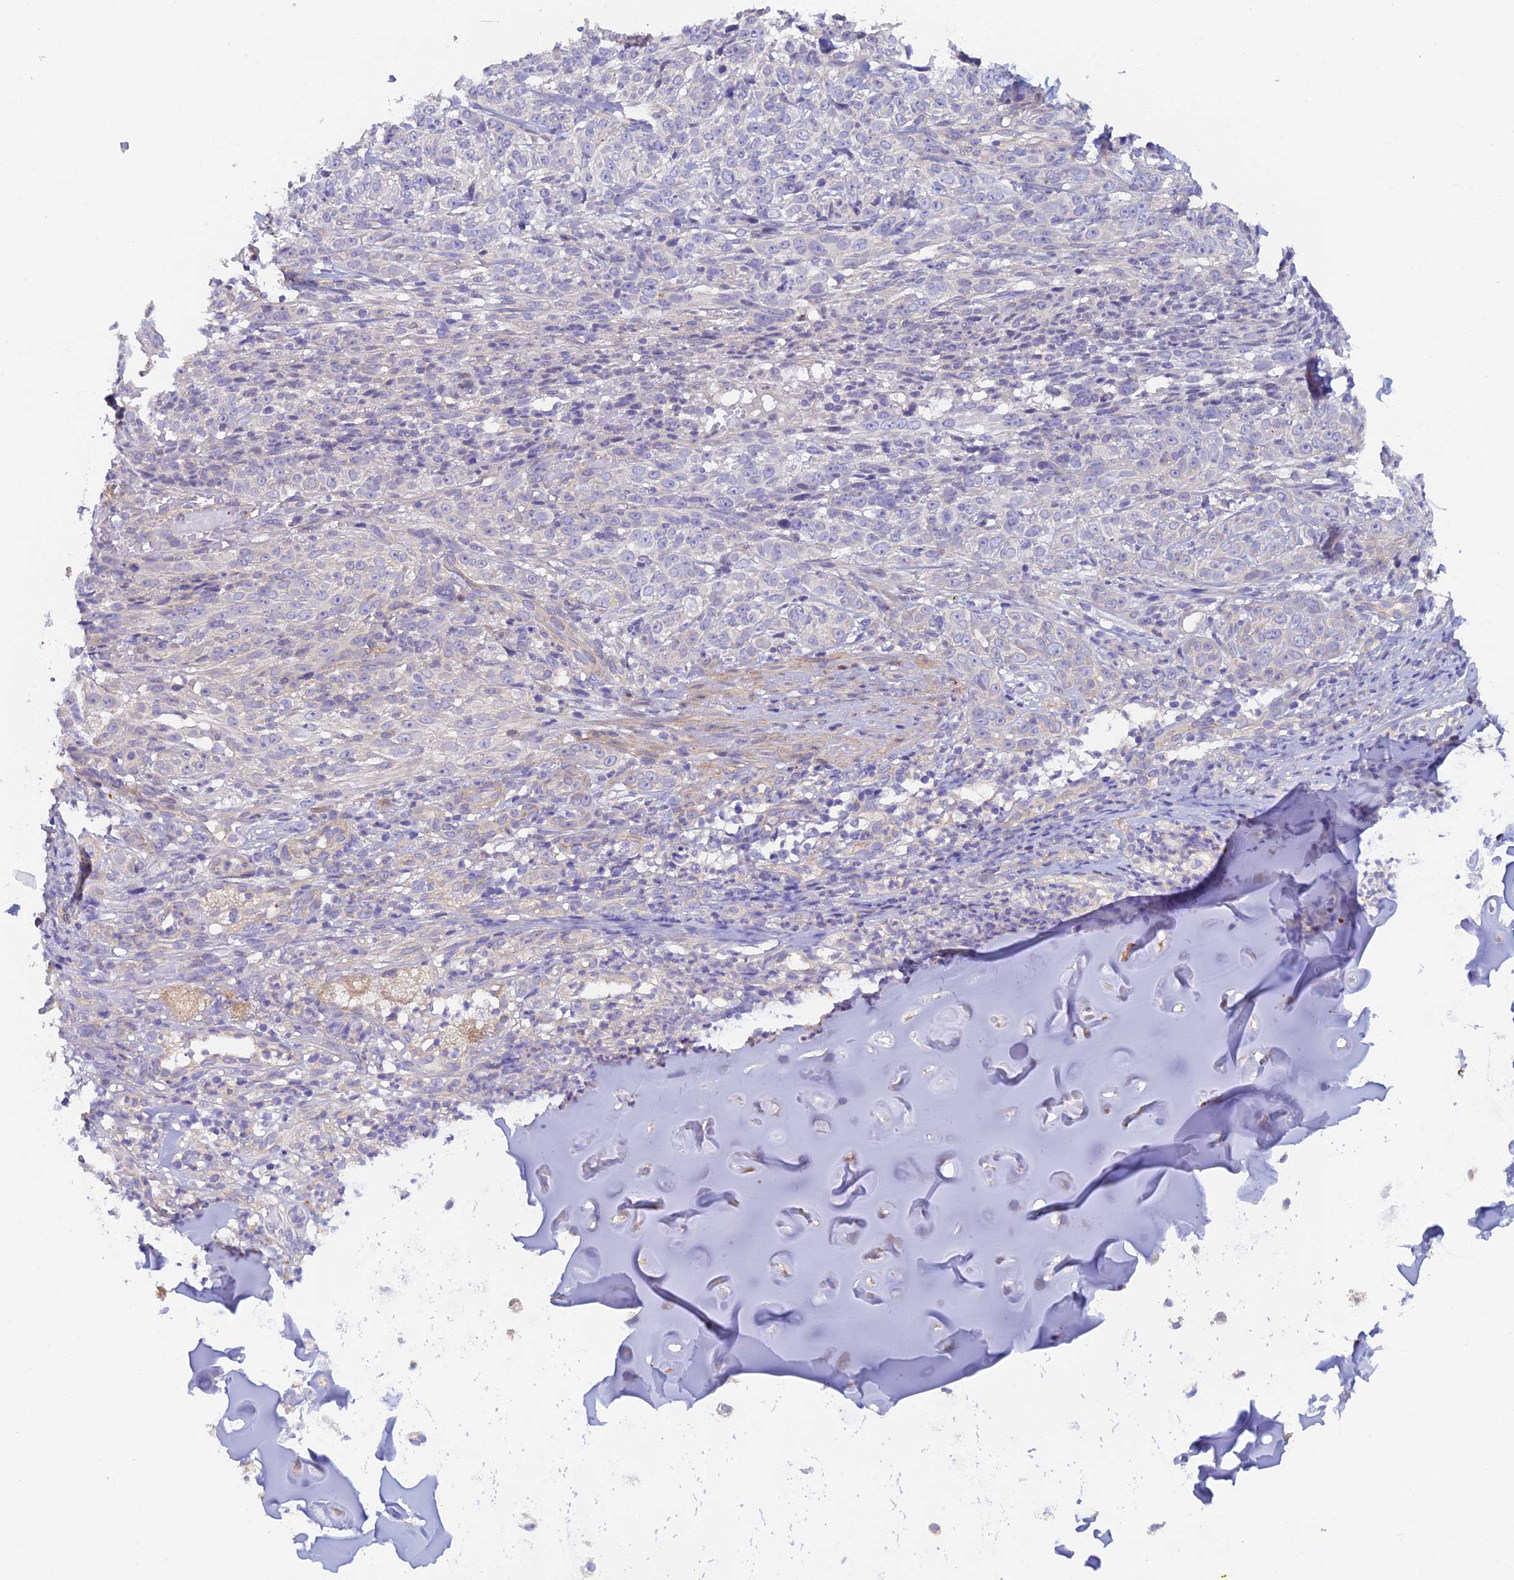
{"staining": {"intensity": "negative", "quantity": "none", "location": "none"}, "tissue": "adipose tissue", "cell_type": "Adipocytes", "image_type": "normal", "snomed": [{"axis": "morphology", "description": "Normal tissue, NOS"}, {"axis": "morphology", "description": "Basal cell carcinoma"}, {"axis": "topography", "description": "Cartilage tissue"}, {"axis": "topography", "description": "Nasopharynx"}, {"axis": "topography", "description": "Oral tissue"}], "caption": "High power microscopy histopathology image of an immunohistochemistry (IHC) photomicrograph of unremarkable adipose tissue, revealing no significant staining in adipocytes.", "gene": "FZR1", "patient": {"sex": "female", "age": 77}}